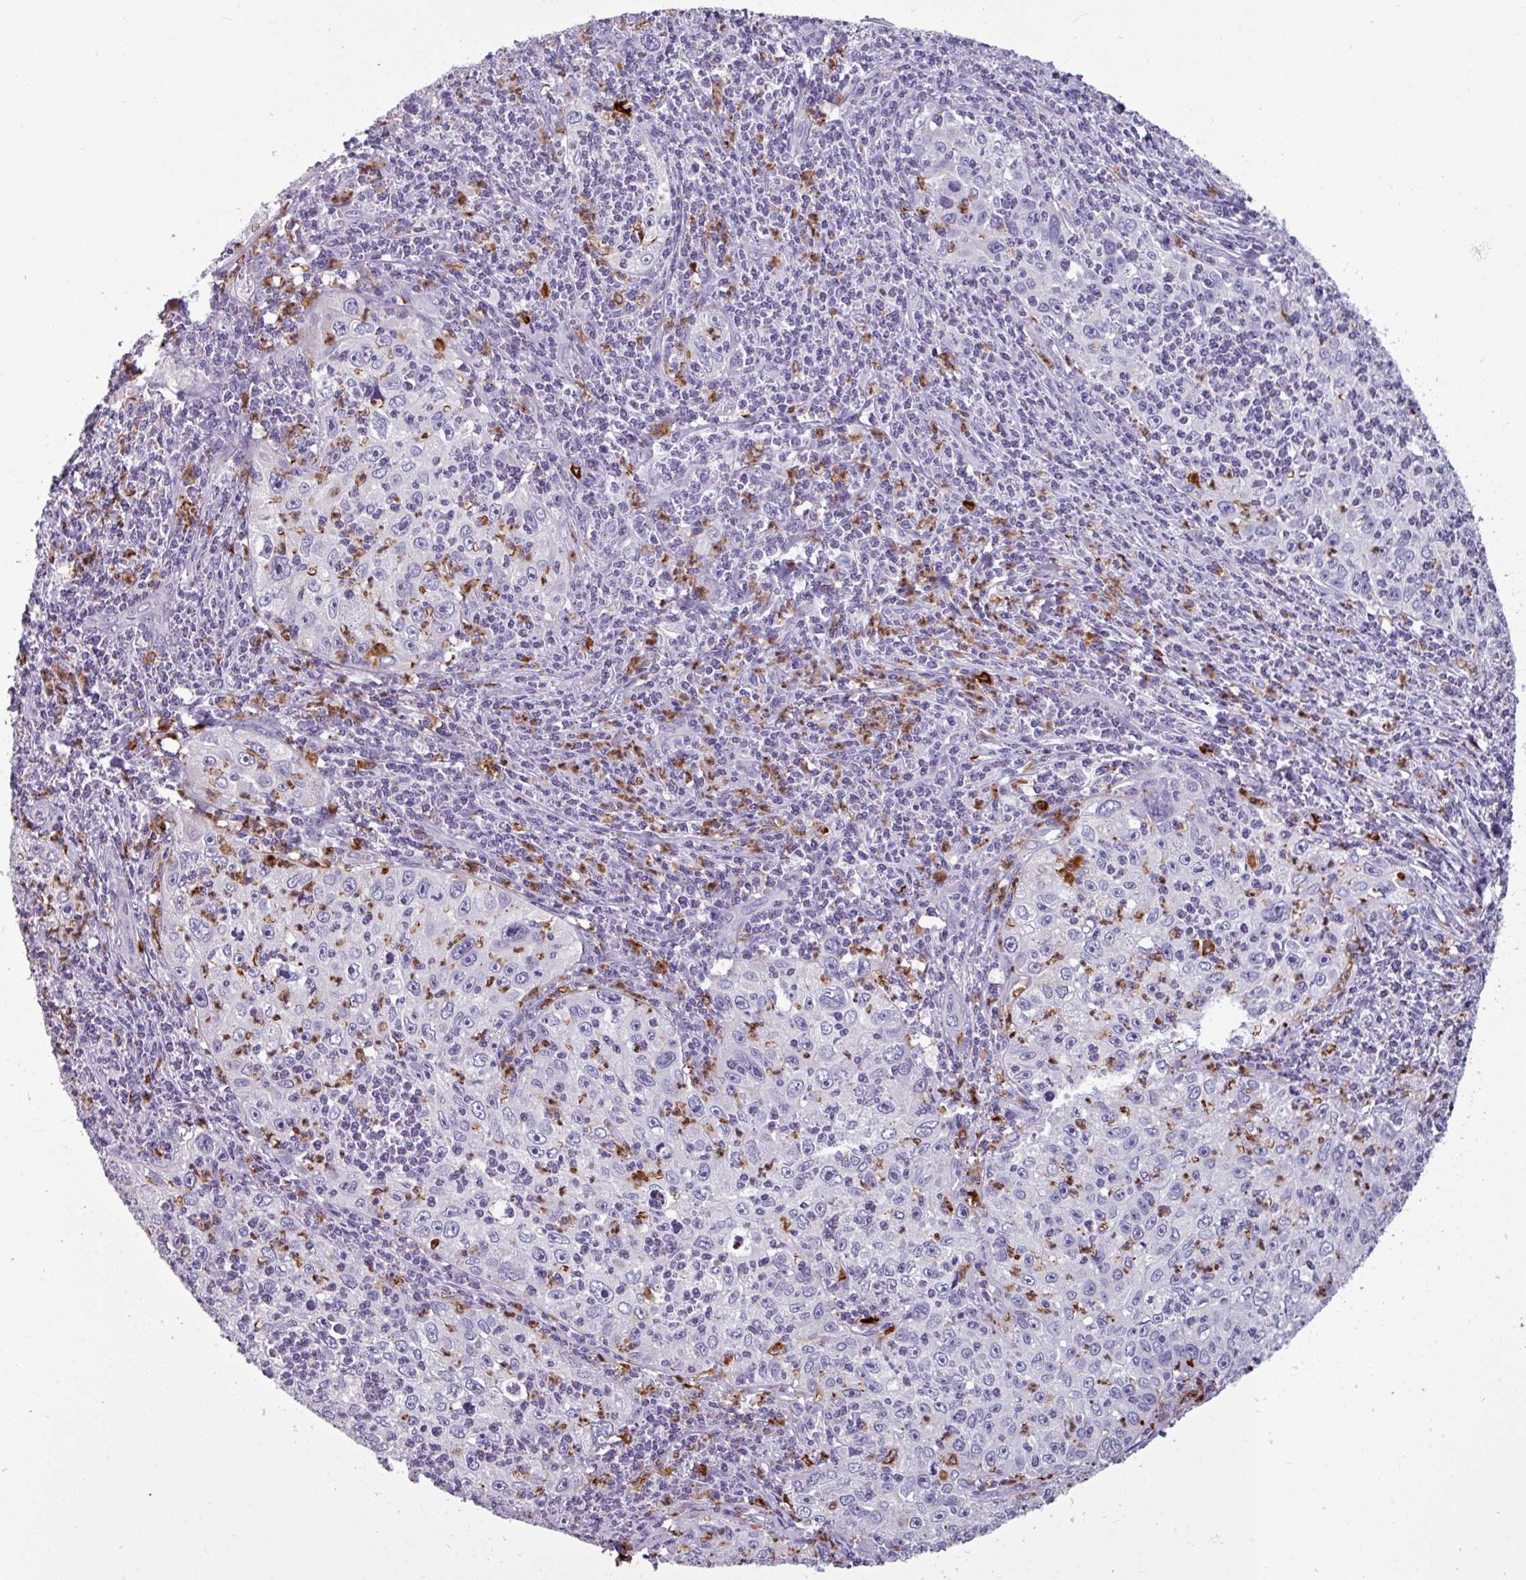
{"staining": {"intensity": "negative", "quantity": "none", "location": "none"}, "tissue": "cervical cancer", "cell_type": "Tumor cells", "image_type": "cancer", "snomed": [{"axis": "morphology", "description": "Squamous cell carcinoma, NOS"}, {"axis": "topography", "description": "Cervix"}], "caption": "A micrograph of cervical squamous cell carcinoma stained for a protein exhibits no brown staining in tumor cells.", "gene": "TRIM39", "patient": {"sex": "female", "age": 30}}